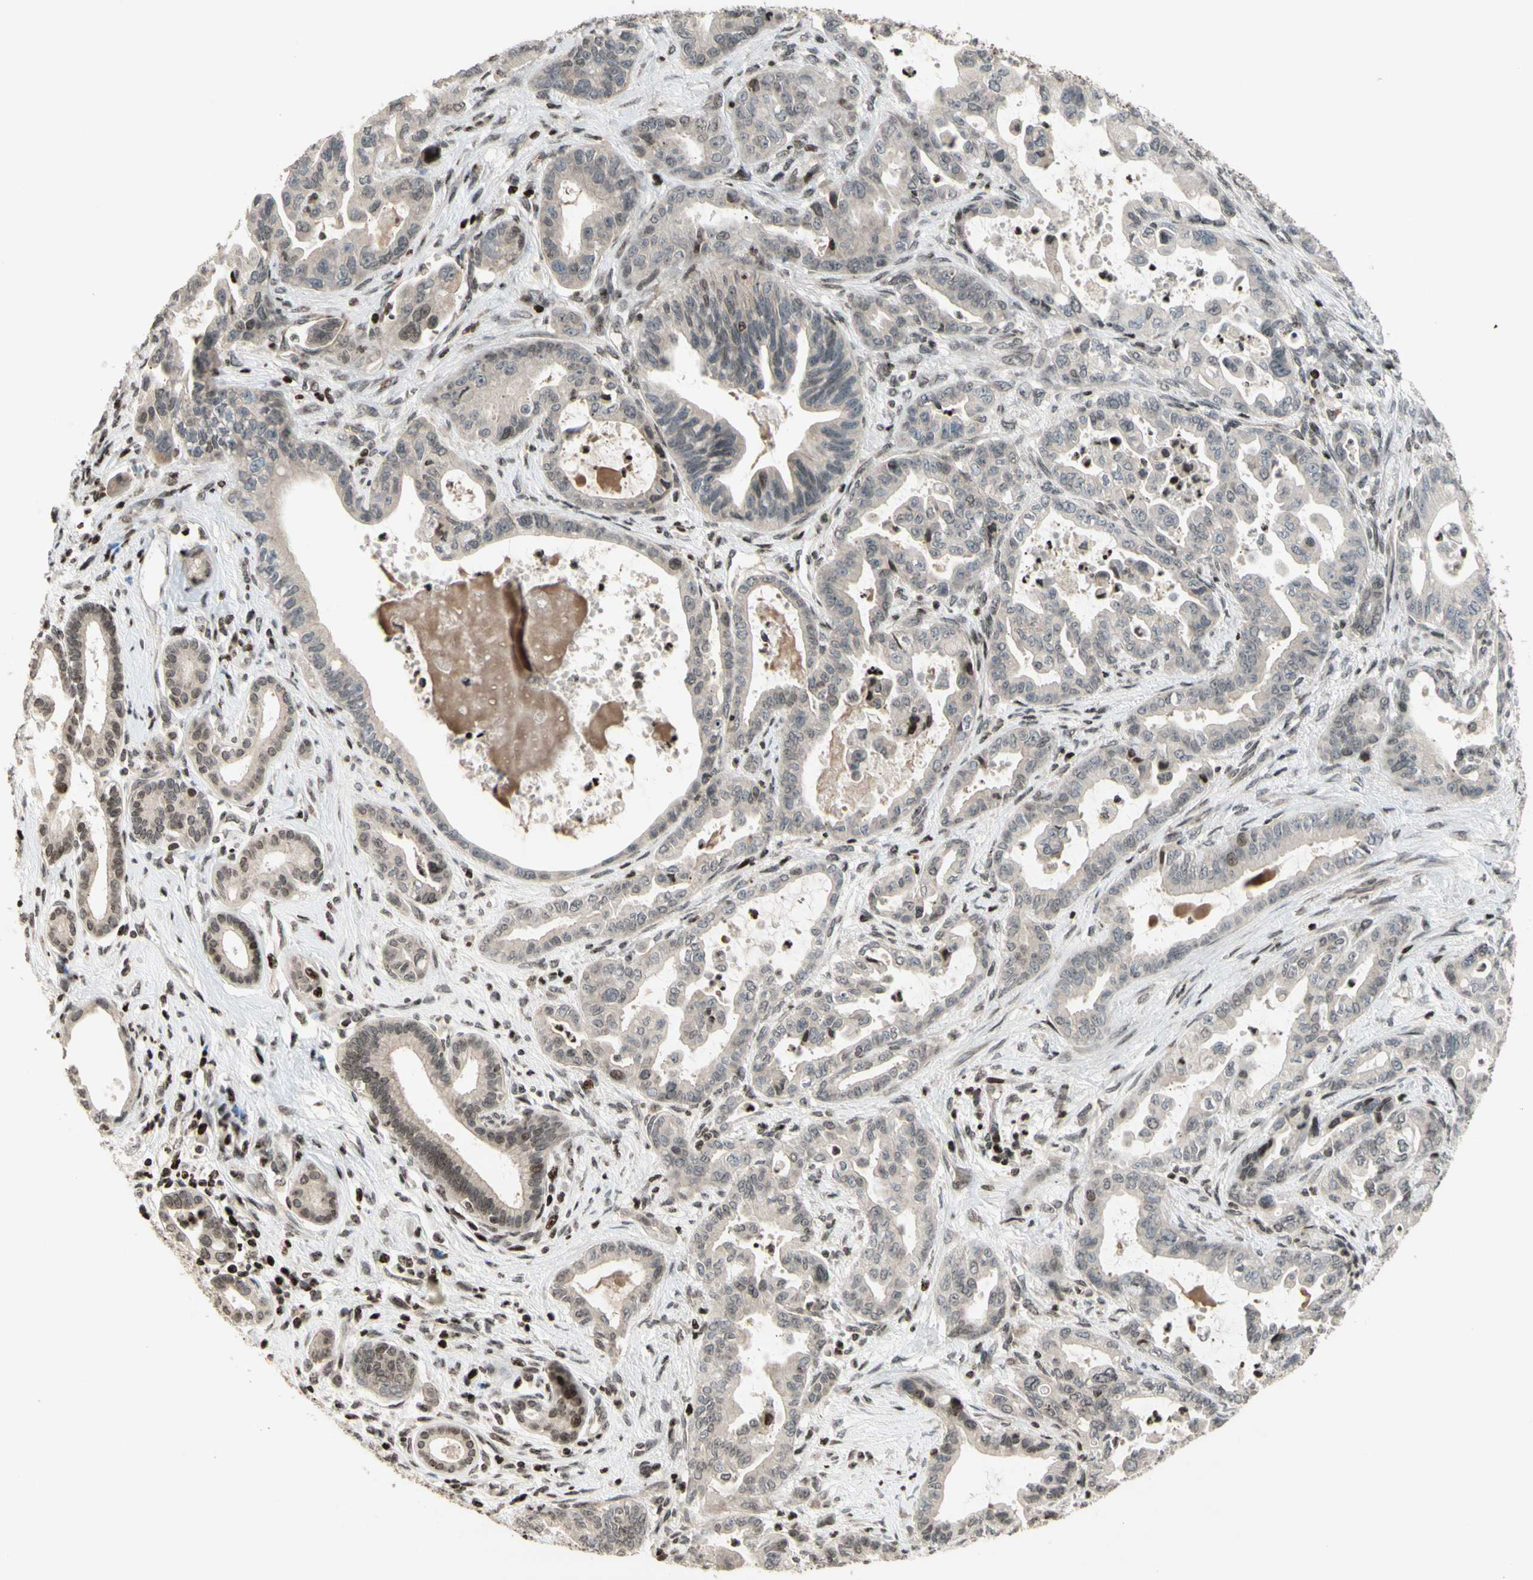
{"staining": {"intensity": "negative", "quantity": "none", "location": "none"}, "tissue": "pancreatic cancer", "cell_type": "Tumor cells", "image_type": "cancer", "snomed": [{"axis": "morphology", "description": "Adenocarcinoma, NOS"}, {"axis": "topography", "description": "Pancreas"}], "caption": "Micrograph shows no significant protein expression in tumor cells of pancreatic adenocarcinoma. (DAB immunohistochemistry (IHC) with hematoxylin counter stain).", "gene": "POLA1", "patient": {"sex": "male", "age": 70}}